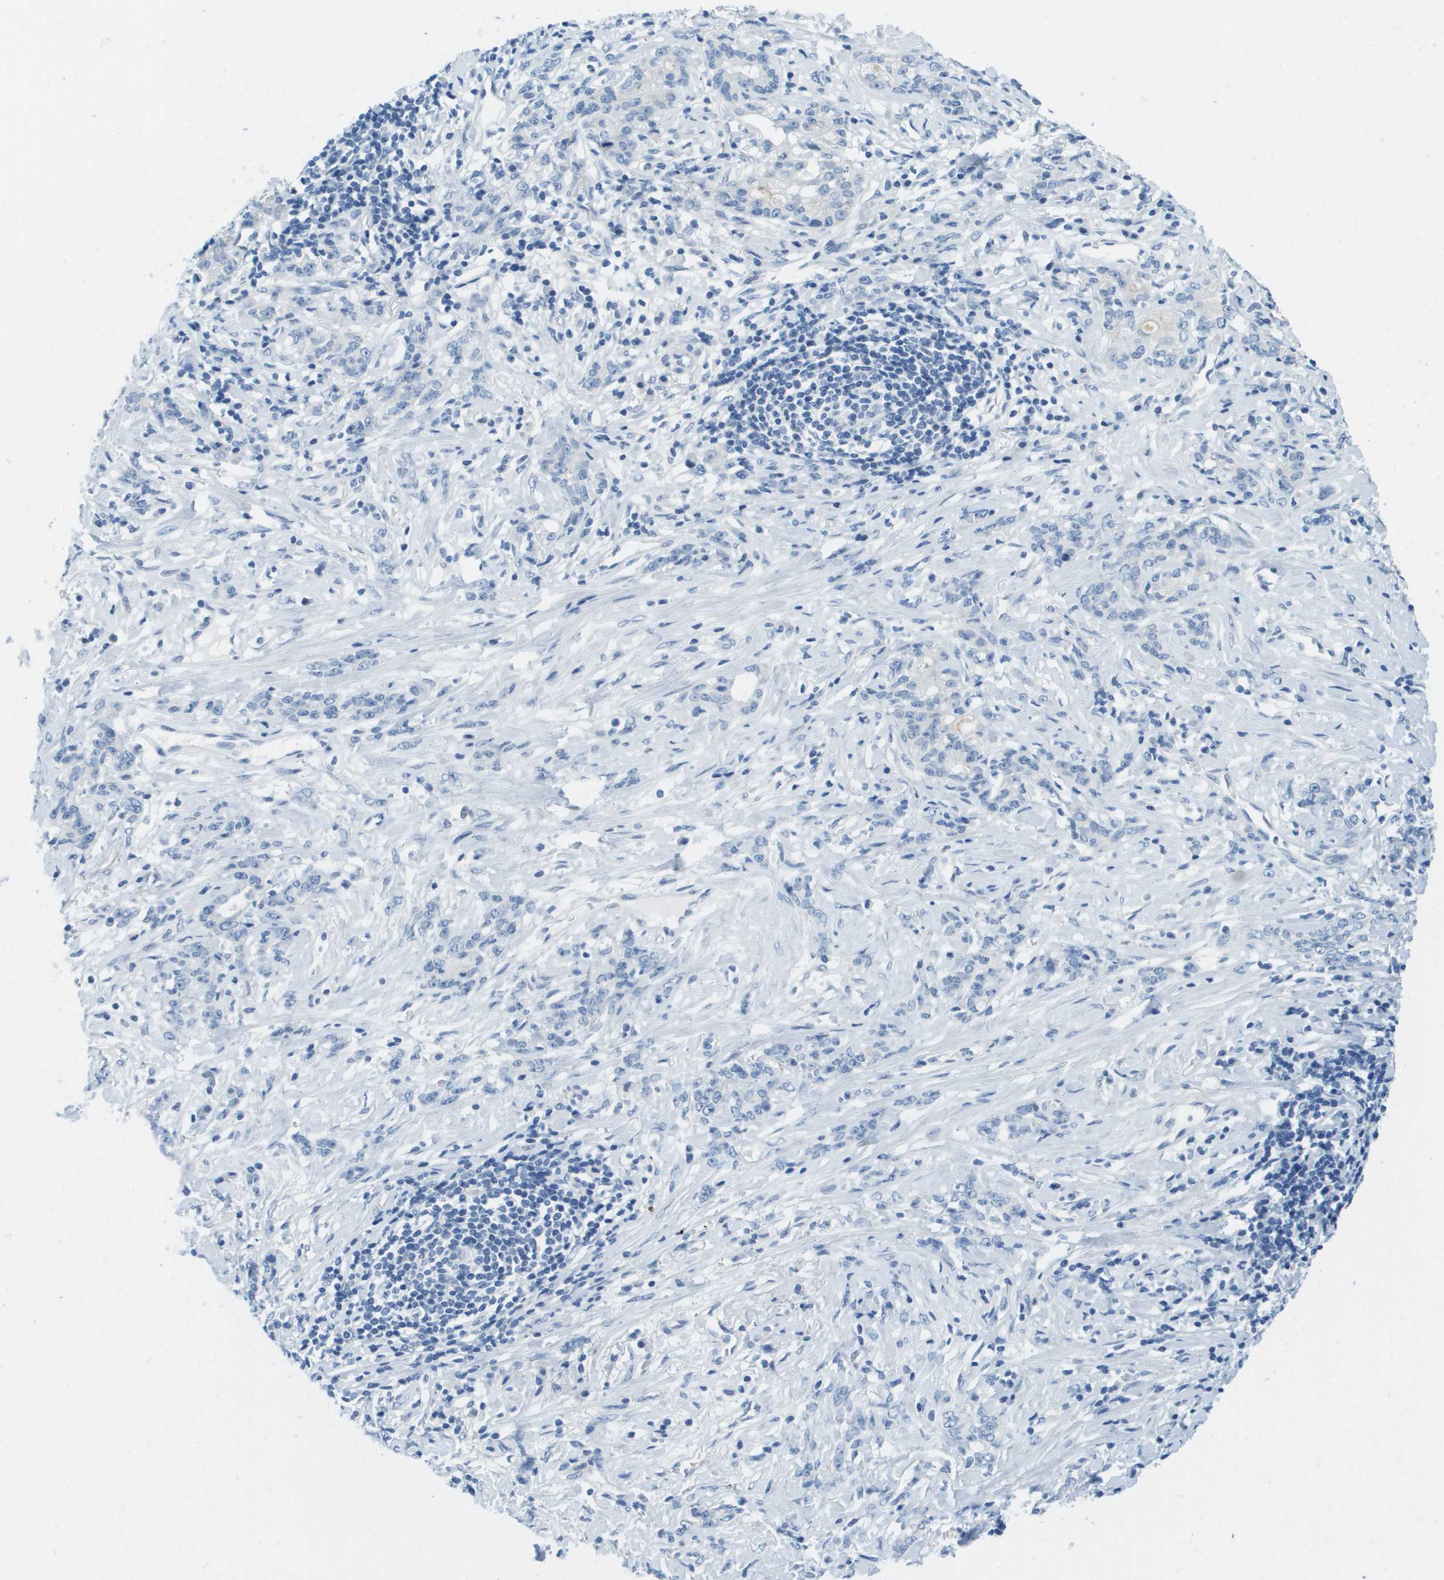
{"staining": {"intensity": "negative", "quantity": "none", "location": "none"}, "tissue": "stomach cancer", "cell_type": "Tumor cells", "image_type": "cancer", "snomed": [{"axis": "morphology", "description": "Adenocarcinoma, NOS"}, {"axis": "topography", "description": "Stomach, lower"}], "caption": "Immunohistochemistry (IHC) image of human stomach cancer stained for a protein (brown), which demonstrates no positivity in tumor cells. (DAB (3,3'-diaminobenzidine) immunohistochemistry with hematoxylin counter stain).", "gene": "CDHR2", "patient": {"sex": "male", "age": 88}}